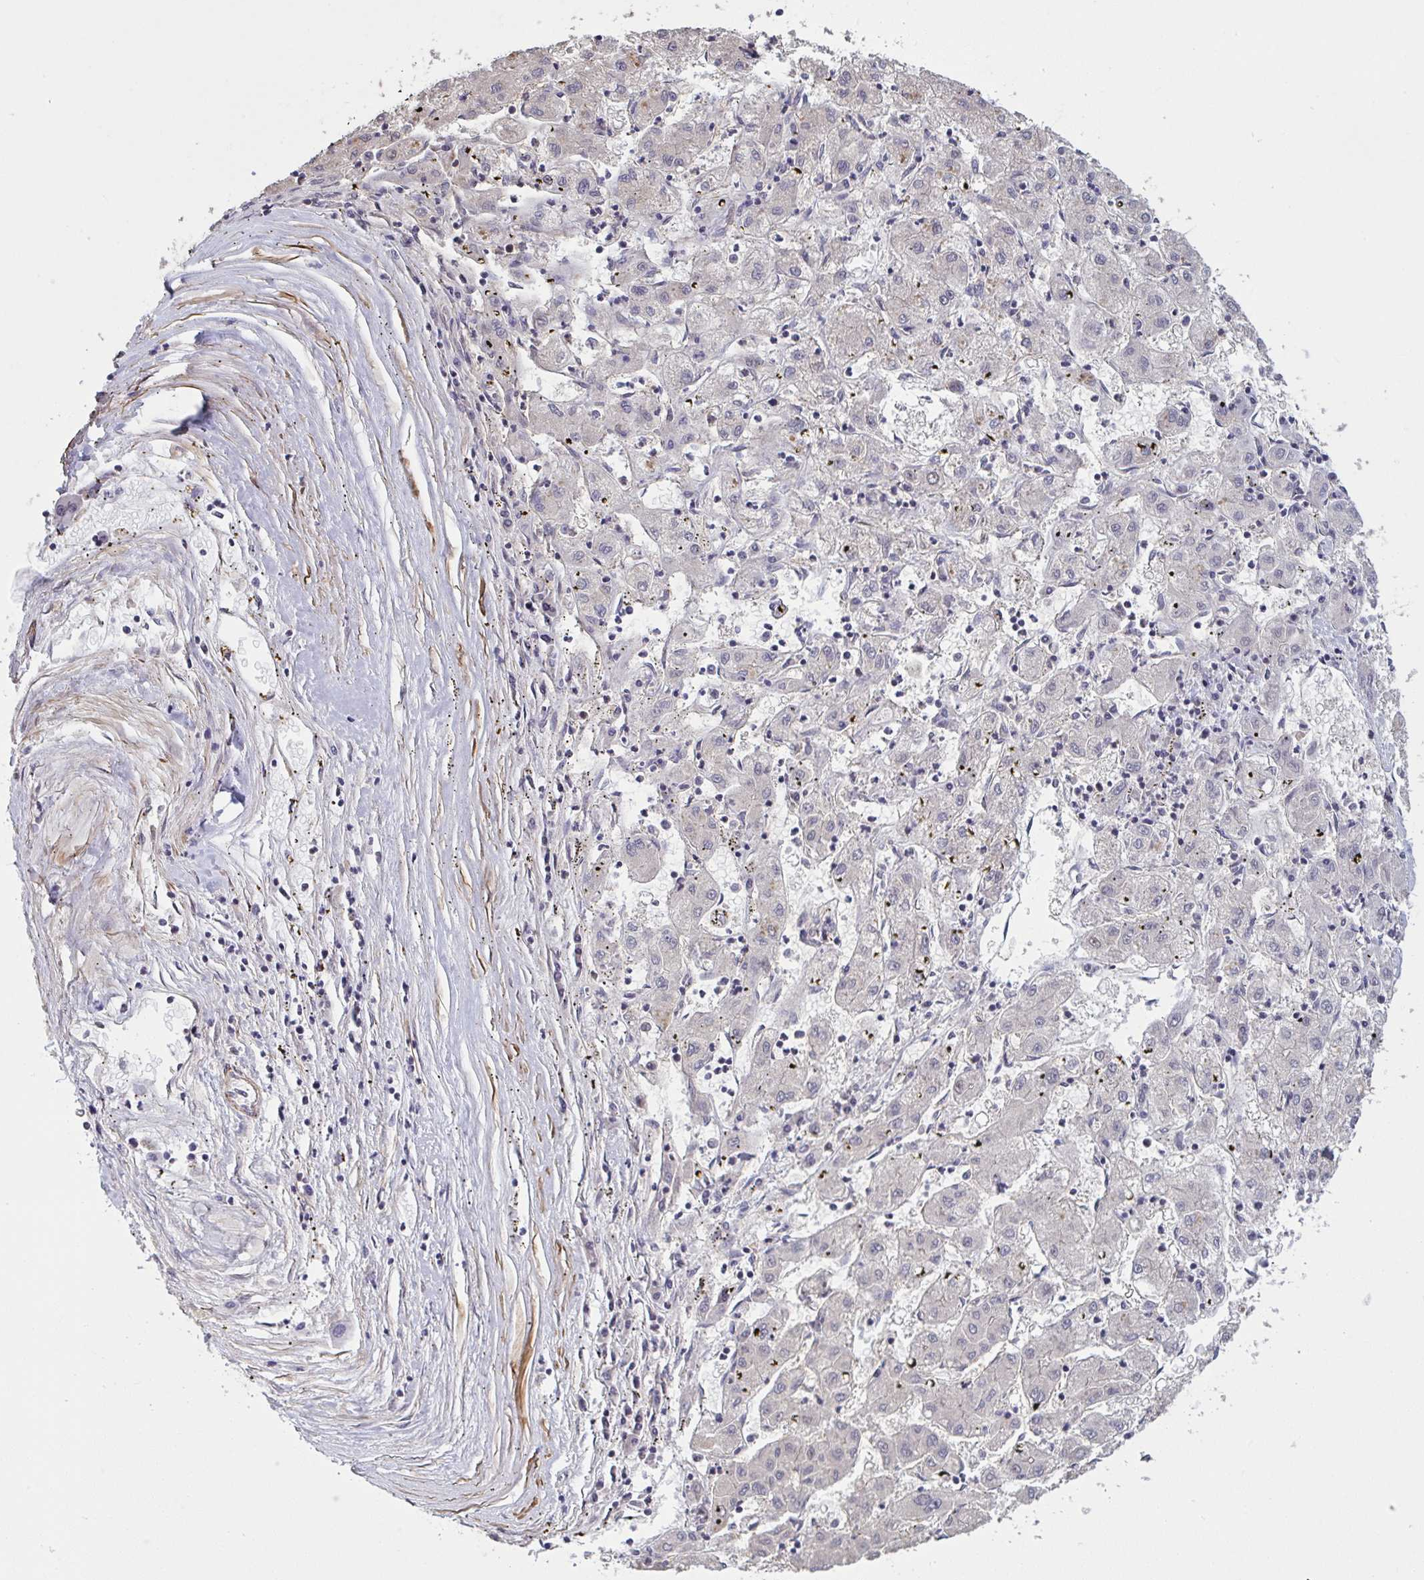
{"staining": {"intensity": "negative", "quantity": "none", "location": "none"}, "tissue": "liver cancer", "cell_type": "Tumor cells", "image_type": "cancer", "snomed": [{"axis": "morphology", "description": "Carcinoma, Hepatocellular, NOS"}, {"axis": "topography", "description": "Liver"}], "caption": "High magnification brightfield microscopy of liver cancer (hepatocellular carcinoma) stained with DAB (3,3'-diaminobenzidine) (brown) and counterstained with hematoxylin (blue): tumor cells show no significant positivity. (IHC, brightfield microscopy, high magnification).", "gene": "IPO5", "patient": {"sex": "male", "age": 72}}